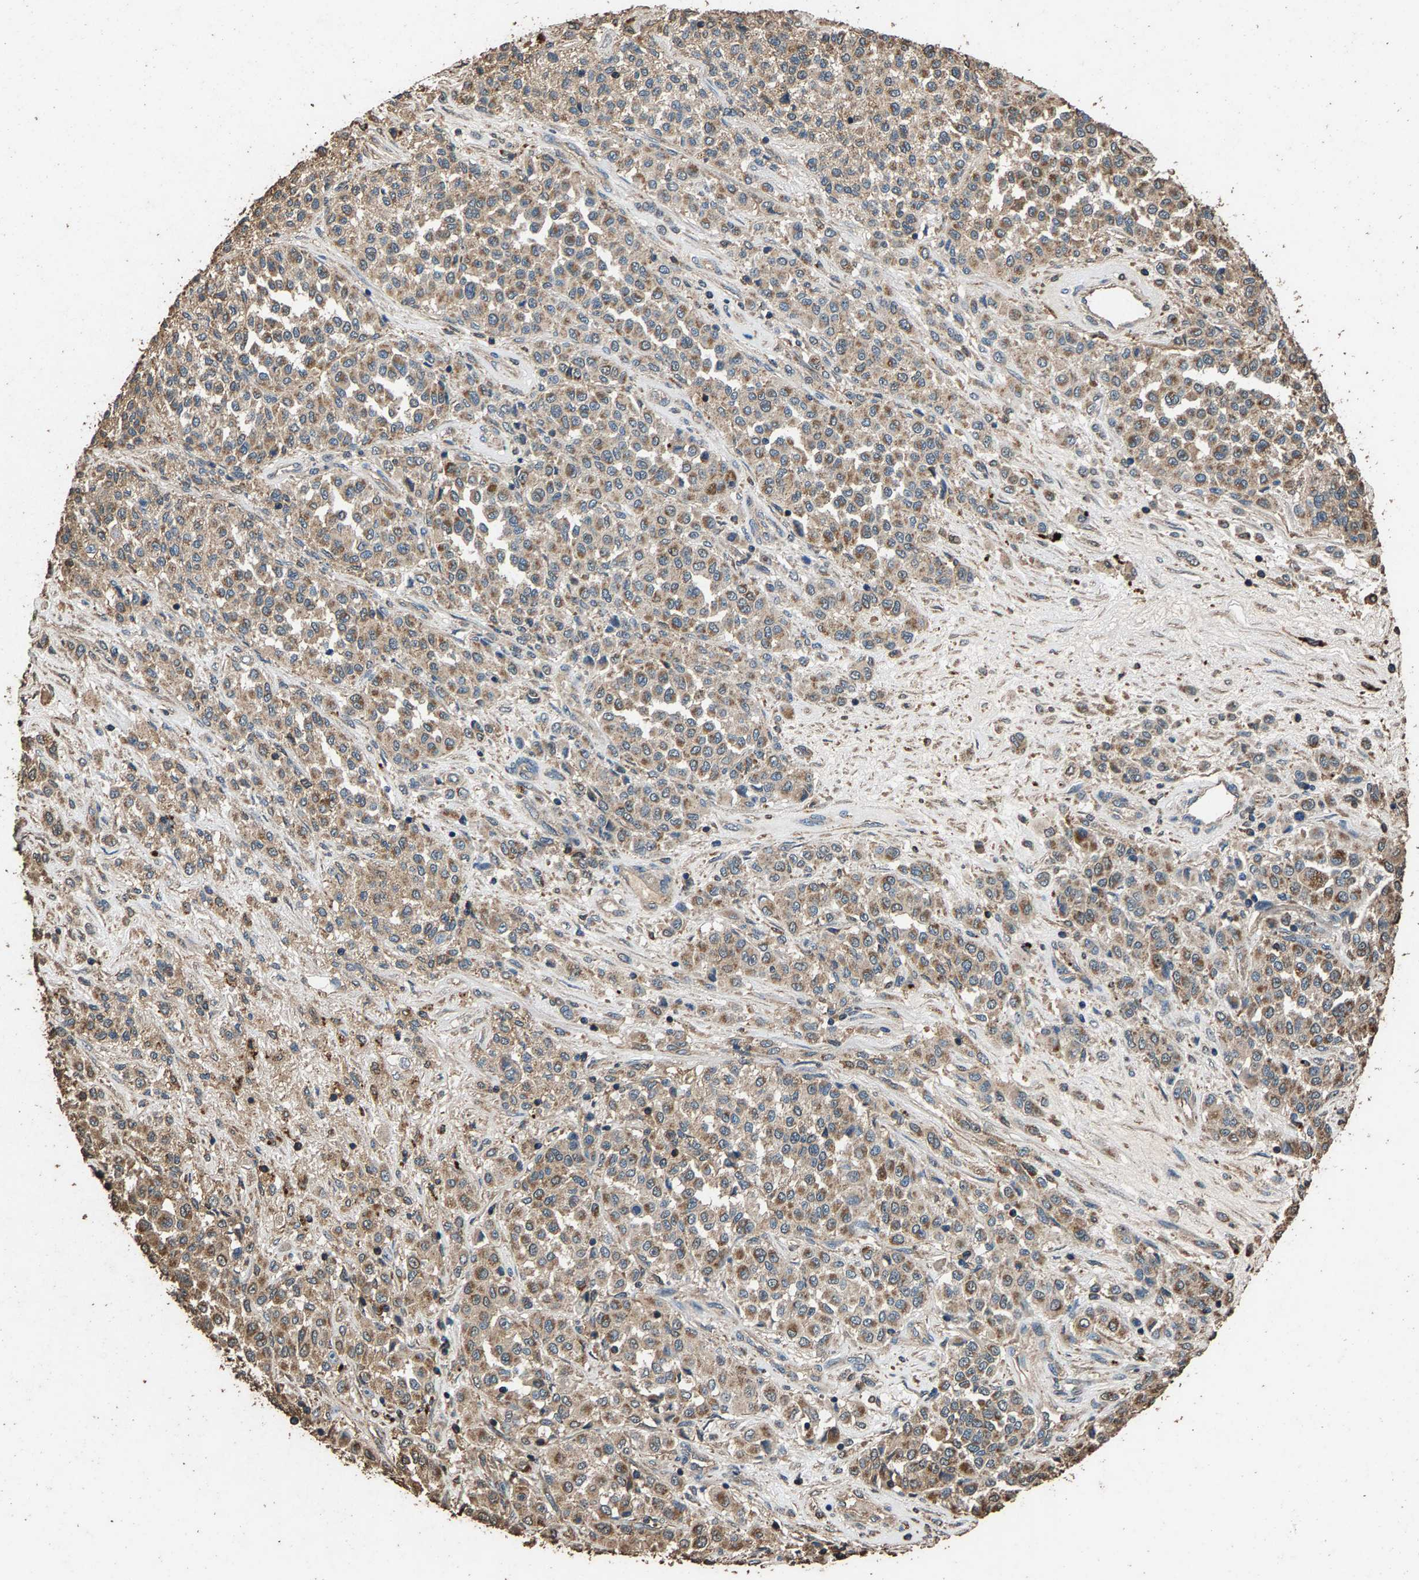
{"staining": {"intensity": "weak", "quantity": ">75%", "location": "cytoplasmic/membranous"}, "tissue": "melanoma", "cell_type": "Tumor cells", "image_type": "cancer", "snomed": [{"axis": "morphology", "description": "Malignant melanoma, Metastatic site"}, {"axis": "topography", "description": "Pancreas"}], "caption": "A photomicrograph of human melanoma stained for a protein demonstrates weak cytoplasmic/membranous brown staining in tumor cells. Nuclei are stained in blue.", "gene": "MRPL27", "patient": {"sex": "female", "age": 30}}